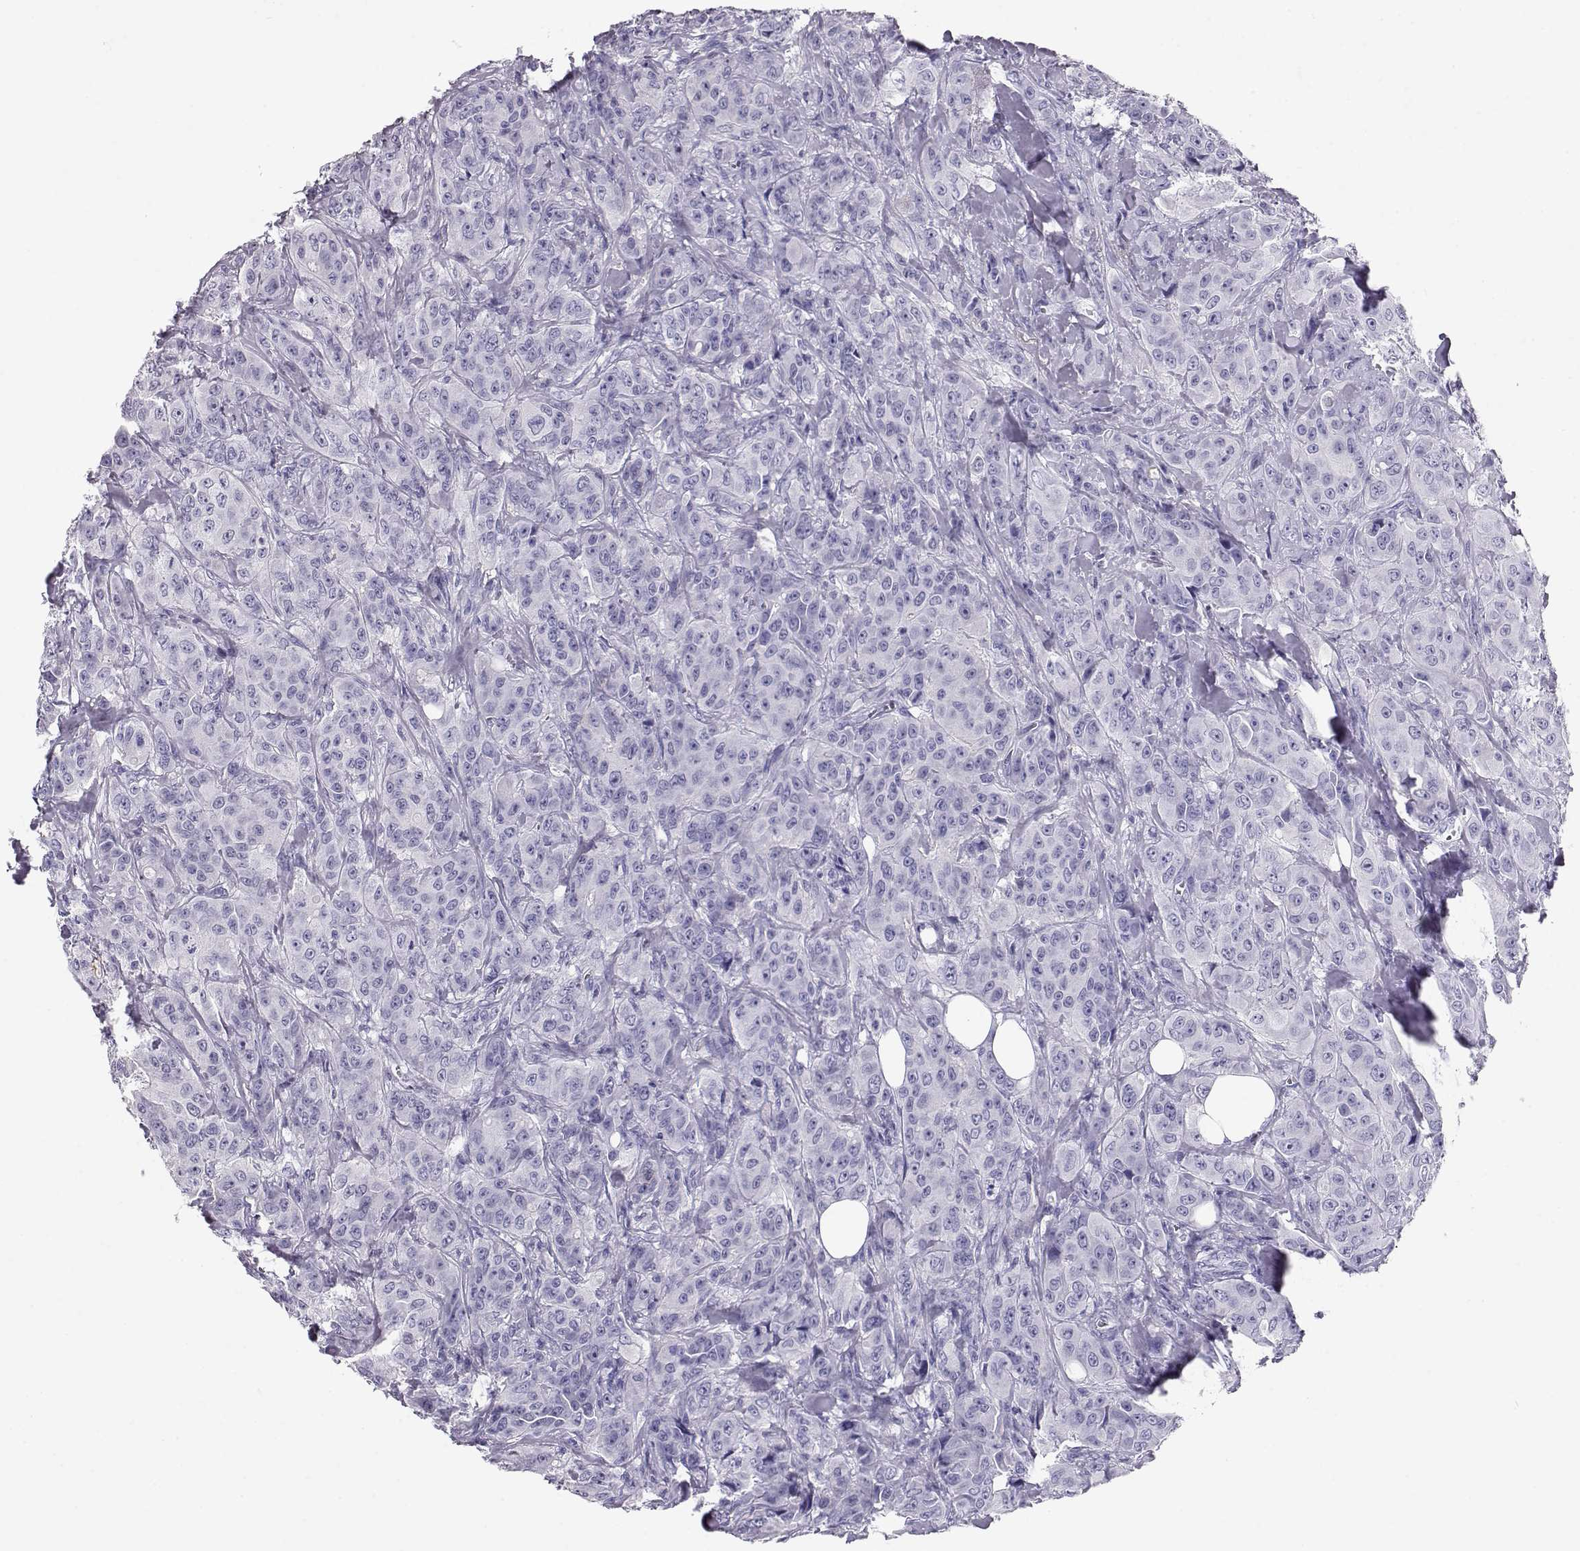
{"staining": {"intensity": "negative", "quantity": "none", "location": "none"}, "tissue": "breast cancer", "cell_type": "Tumor cells", "image_type": "cancer", "snomed": [{"axis": "morphology", "description": "Duct carcinoma"}, {"axis": "topography", "description": "Breast"}], "caption": "DAB immunohistochemical staining of human invasive ductal carcinoma (breast) displays no significant expression in tumor cells.", "gene": "CRX", "patient": {"sex": "female", "age": 43}}